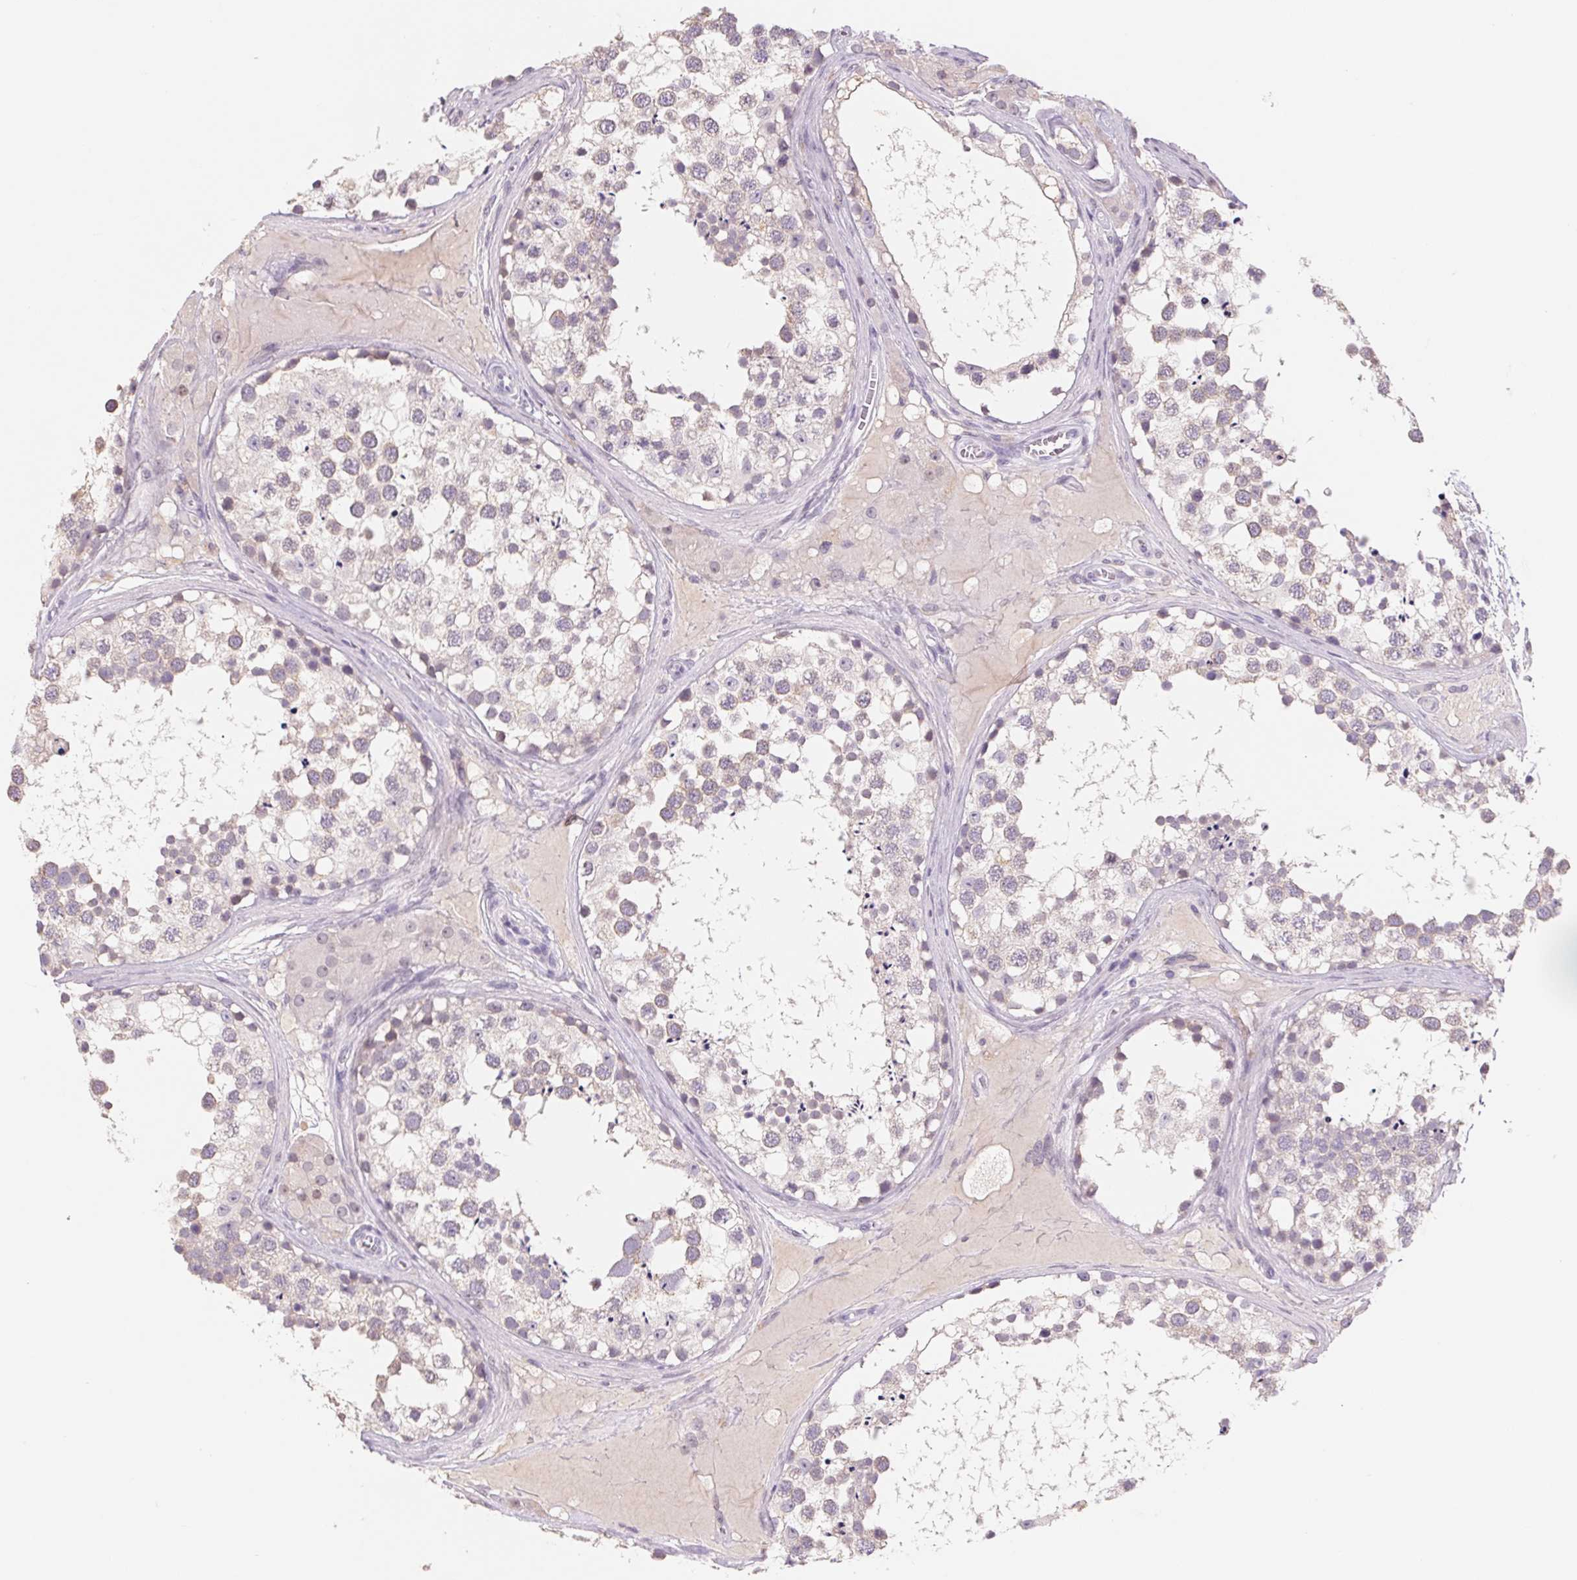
{"staining": {"intensity": "weak", "quantity": "25%-75%", "location": "cytoplasmic/membranous"}, "tissue": "testis", "cell_type": "Cells in seminiferous ducts", "image_type": "normal", "snomed": [{"axis": "morphology", "description": "Normal tissue, NOS"}, {"axis": "morphology", "description": "Seminoma, NOS"}, {"axis": "topography", "description": "Testis"}], "caption": "About 25%-75% of cells in seminiferous ducts in unremarkable human testis exhibit weak cytoplasmic/membranous protein expression as visualized by brown immunohistochemical staining.", "gene": "PNMA8B", "patient": {"sex": "male", "age": 65}}